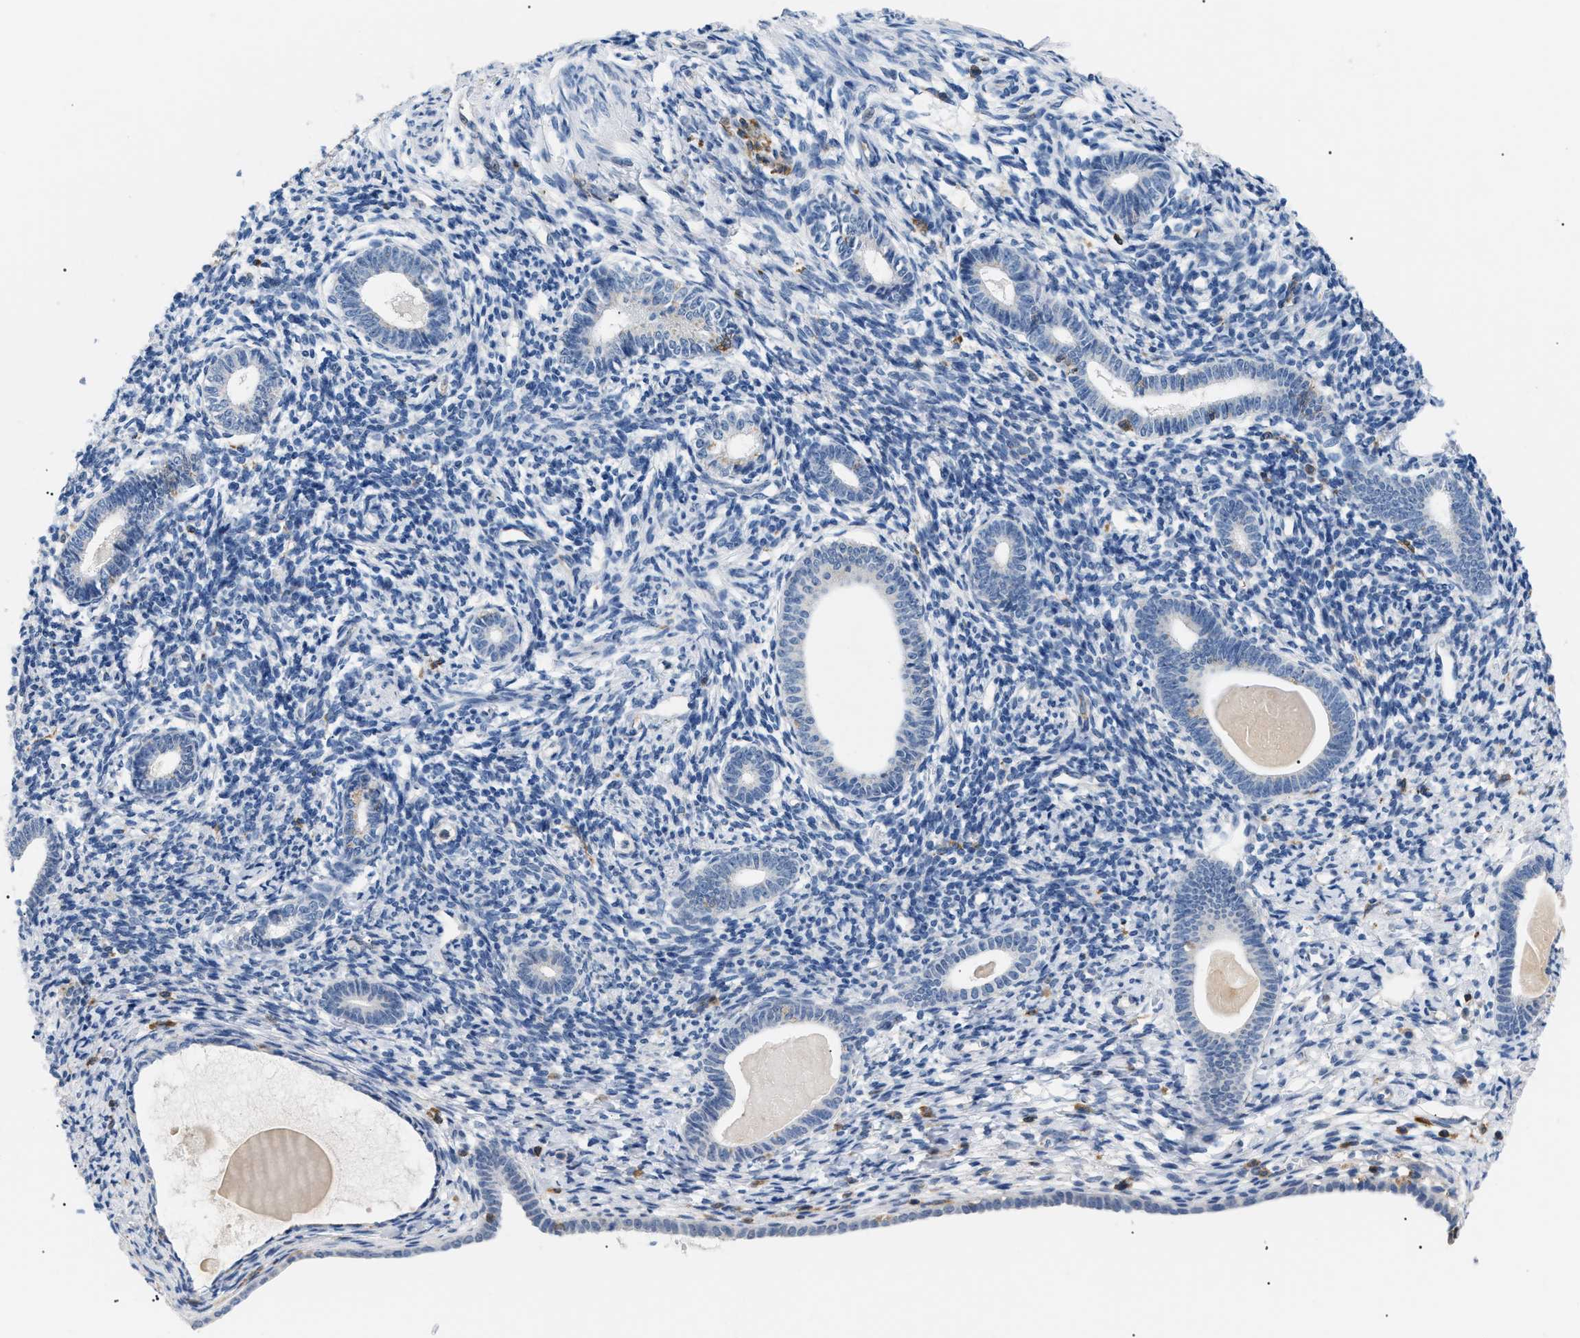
{"staining": {"intensity": "moderate", "quantity": "<25%", "location": "cytoplasmic/membranous"}, "tissue": "endometrium", "cell_type": "Cells in endometrial stroma", "image_type": "normal", "snomed": [{"axis": "morphology", "description": "Normal tissue, NOS"}, {"axis": "topography", "description": "Endometrium"}], "caption": "An immunohistochemistry (IHC) photomicrograph of unremarkable tissue is shown. Protein staining in brown labels moderate cytoplasmic/membranous positivity in endometrium within cells in endometrial stroma.", "gene": "INPP5D", "patient": {"sex": "female", "age": 71}}